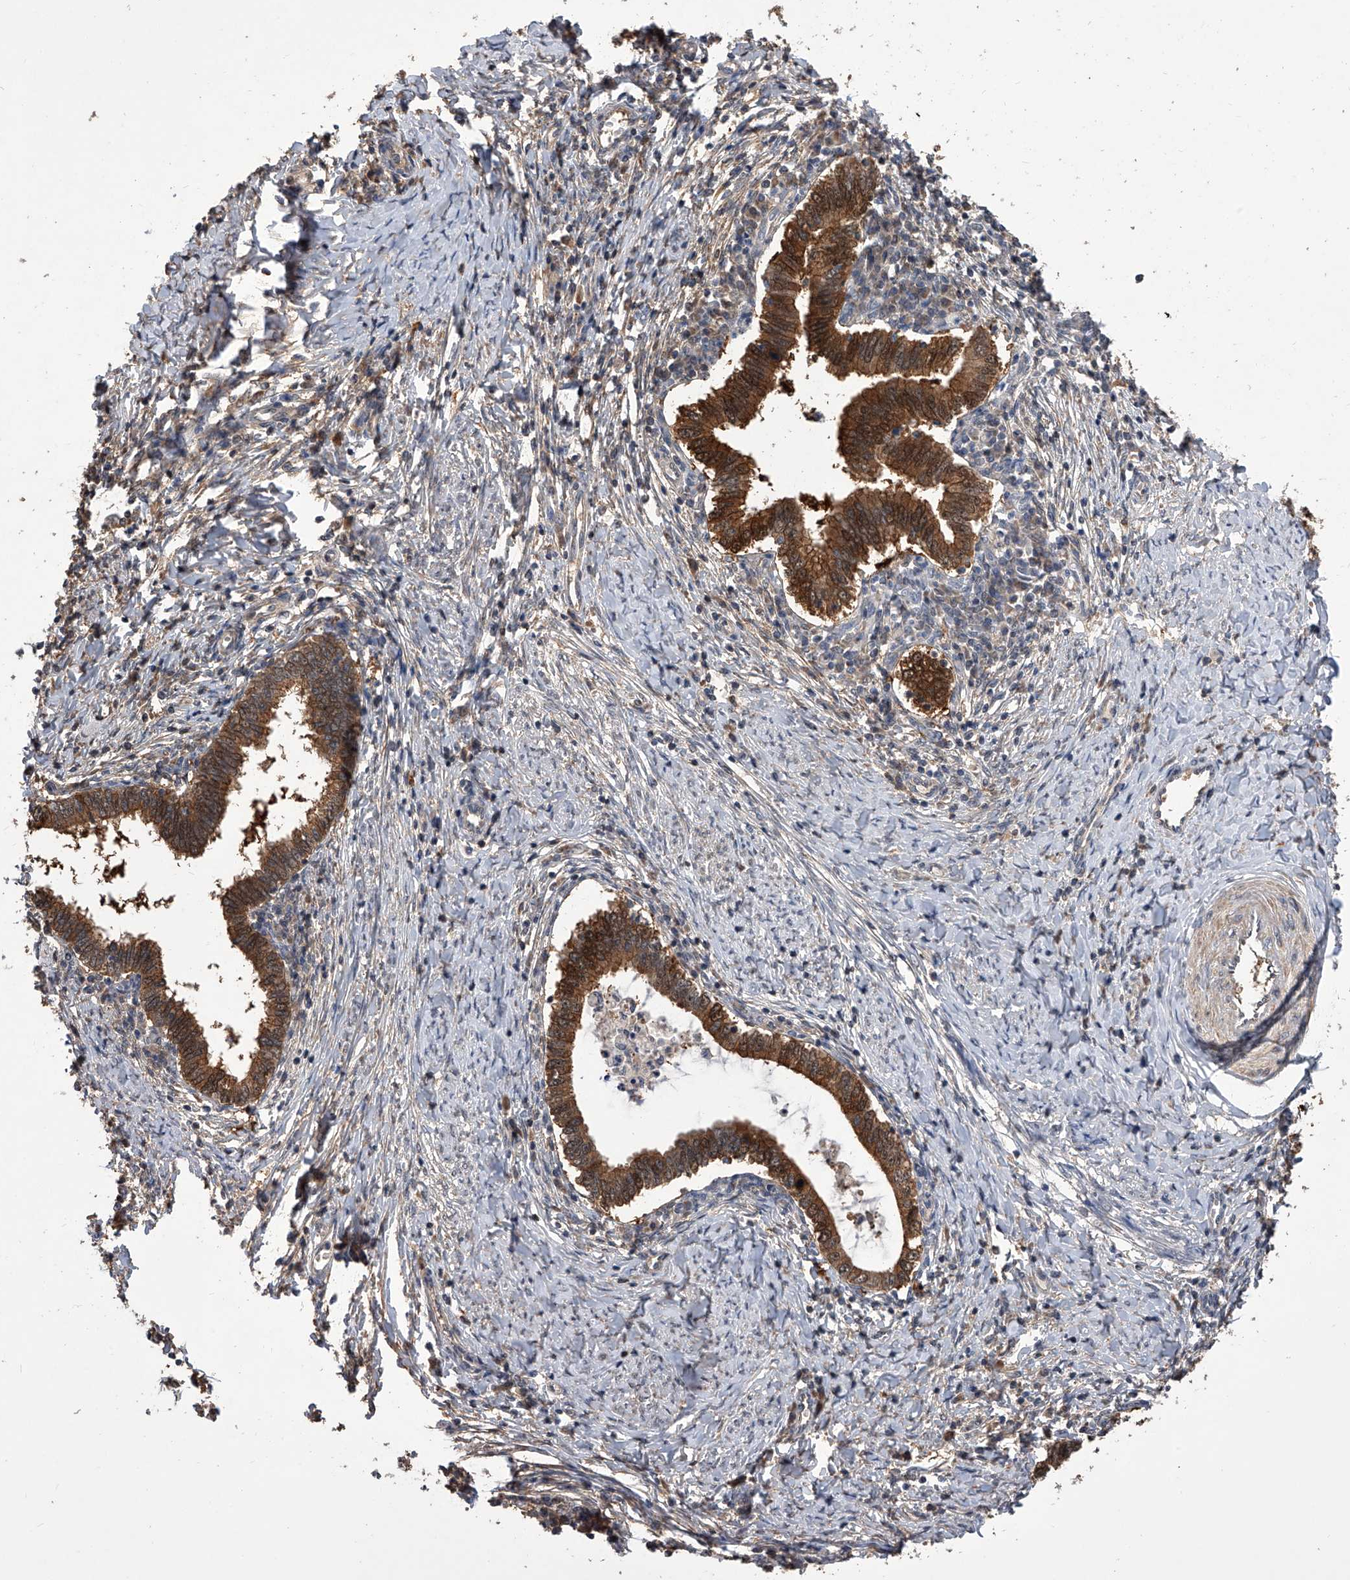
{"staining": {"intensity": "strong", "quantity": ">75%", "location": "cytoplasmic/membranous,nuclear"}, "tissue": "cervical cancer", "cell_type": "Tumor cells", "image_type": "cancer", "snomed": [{"axis": "morphology", "description": "Adenocarcinoma, NOS"}, {"axis": "topography", "description": "Cervix"}], "caption": "This is an image of immunohistochemistry (IHC) staining of cervical cancer, which shows strong positivity in the cytoplasmic/membranous and nuclear of tumor cells.", "gene": "GMDS", "patient": {"sex": "female", "age": 36}}